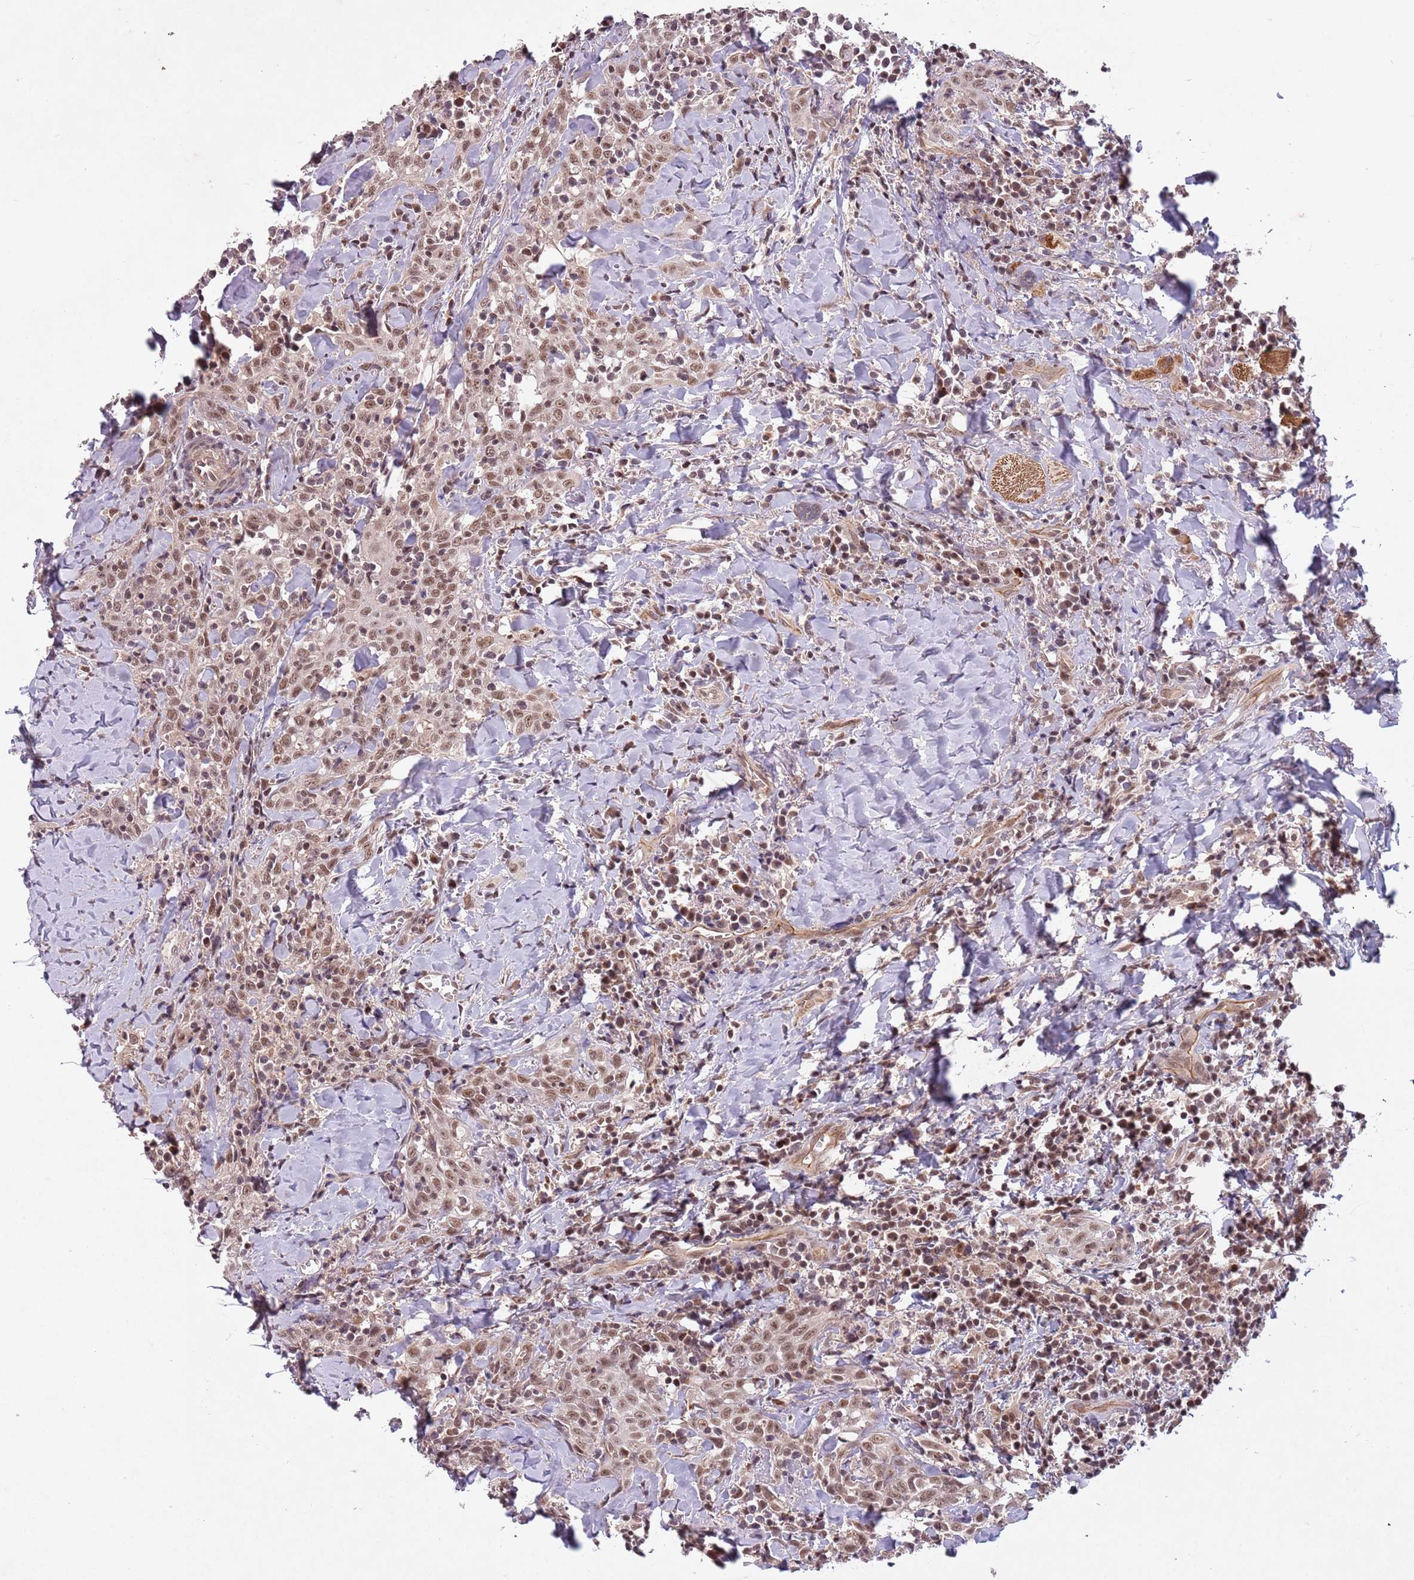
{"staining": {"intensity": "moderate", "quantity": ">75%", "location": "nuclear"}, "tissue": "head and neck cancer", "cell_type": "Tumor cells", "image_type": "cancer", "snomed": [{"axis": "morphology", "description": "Squamous cell carcinoma, NOS"}, {"axis": "topography", "description": "Head-Neck"}], "caption": "Protein analysis of head and neck squamous cell carcinoma tissue demonstrates moderate nuclear expression in about >75% of tumor cells.", "gene": "SUDS3", "patient": {"sex": "female", "age": 70}}